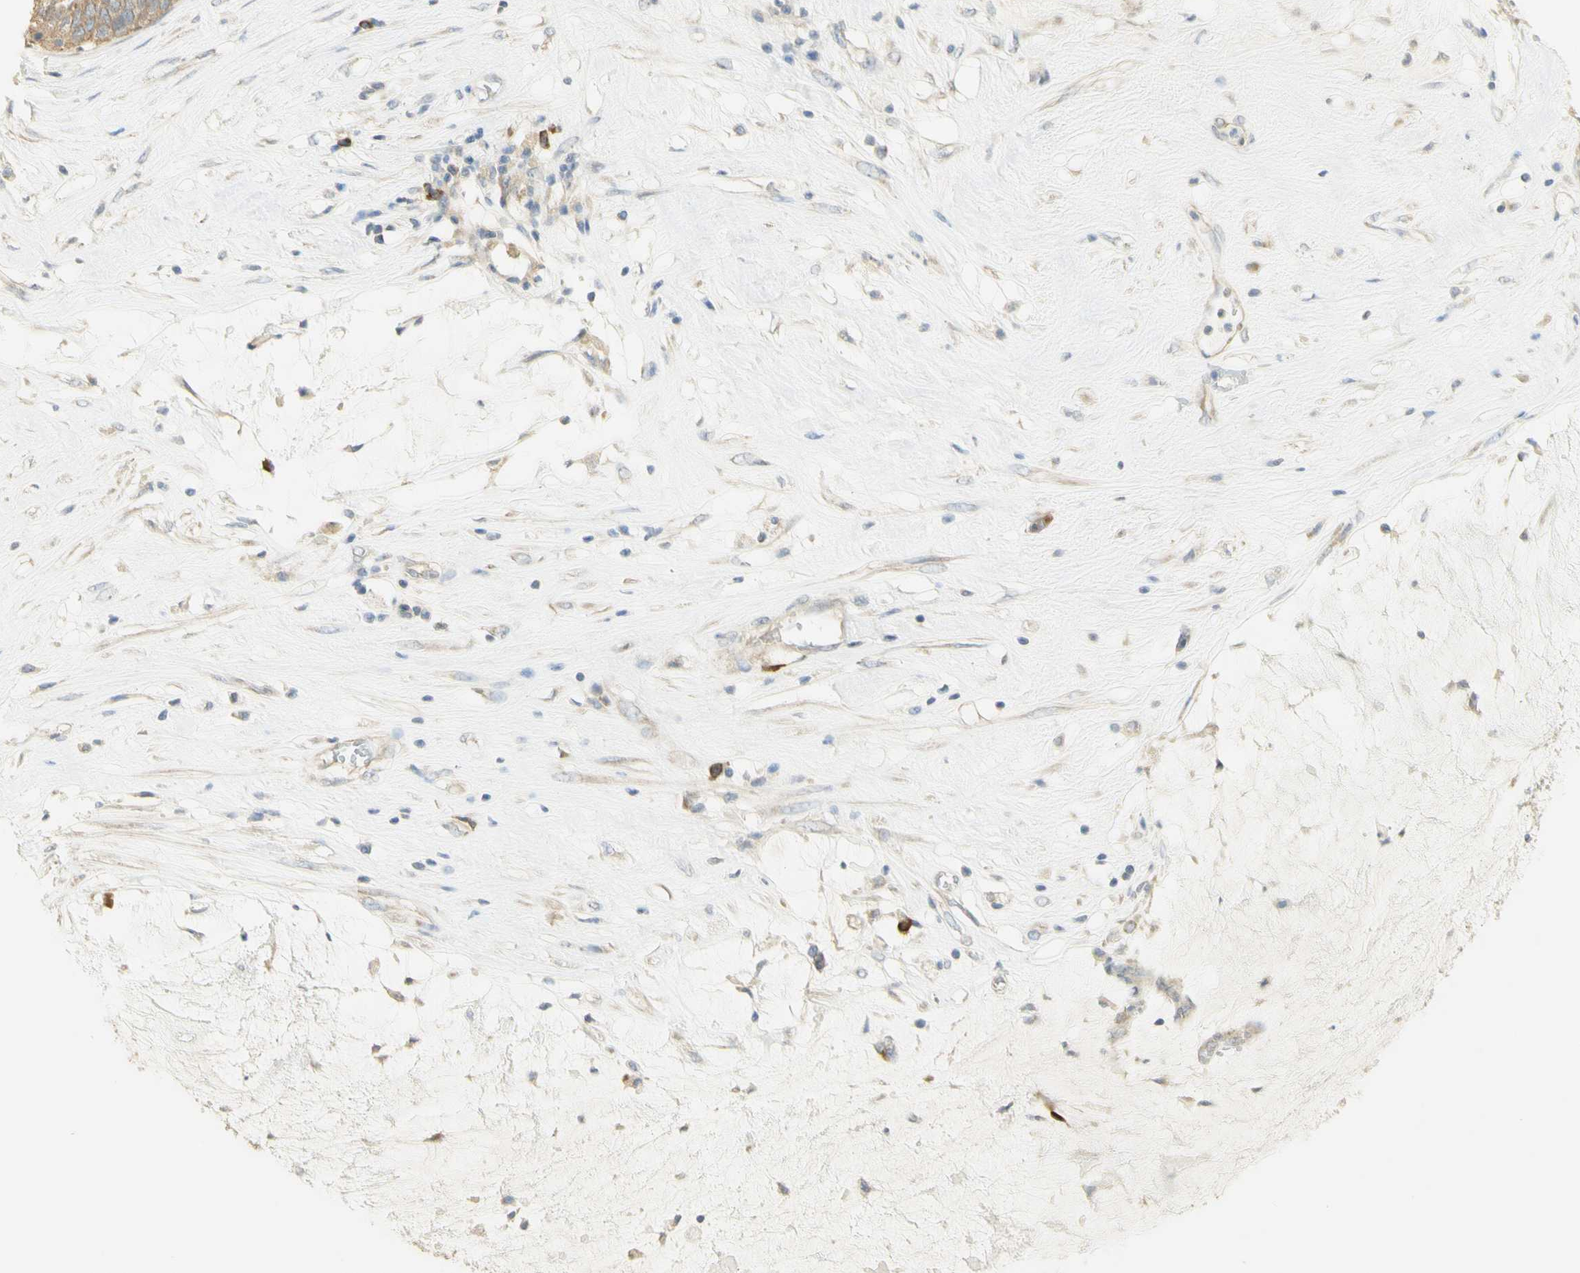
{"staining": {"intensity": "moderate", "quantity": ">75%", "location": "cytoplasmic/membranous"}, "tissue": "ovarian cancer", "cell_type": "Tumor cells", "image_type": "cancer", "snomed": [{"axis": "morphology", "description": "Cystadenocarcinoma, mucinous, NOS"}, {"axis": "topography", "description": "Ovary"}], "caption": "A medium amount of moderate cytoplasmic/membranous expression is identified in approximately >75% of tumor cells in mucinous cystadenocarcinoma (ovarian) tissue.", "gene": "KIF11", "patient": {"sex": "female", "age": 80}}